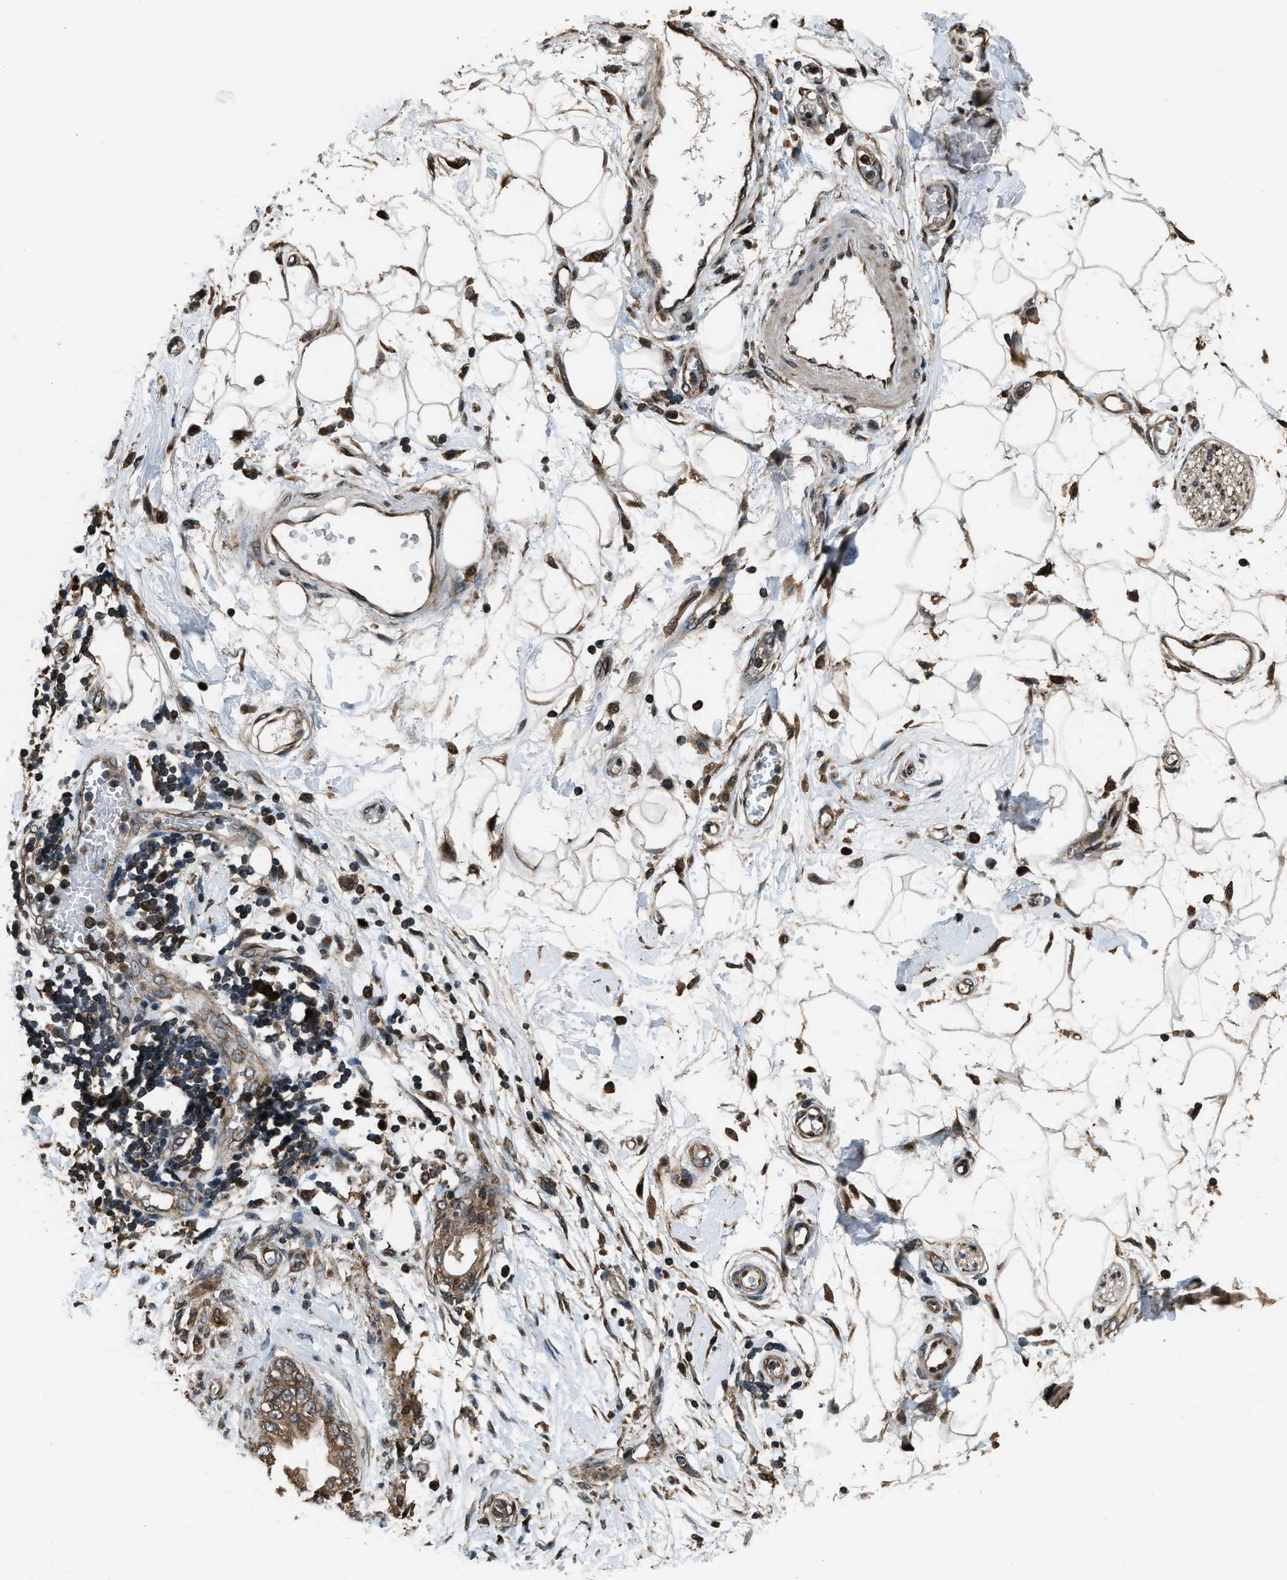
{"staining": {"intensity": "moderate", "quantity": "25%-75%", "location": "cytoplasmic/membranous"}, "tissue": "adipose tissue", "cell_type": "Adipocytes", "image_type": "normal", "snomed": [{"axis": "morphology", "description": "Normal tissue, NOS"}, {"axis": "morphology", "description": "Adenocarcinoma, NOS"}, {"axis": "topography", "description": "Duodenum"}, {"axis": "topography", "description": "Peripheral nerve tissue"}], "caption": "A histopathology image showing moderate cytoplasmic/membranous positivity in approximately 25%-75% of adipocytes in normal adipose tissue, as visualized by brown immunohistochemical staining.", "gene": "TRIM4", "patient": {"sex": "female", "age": 60}}